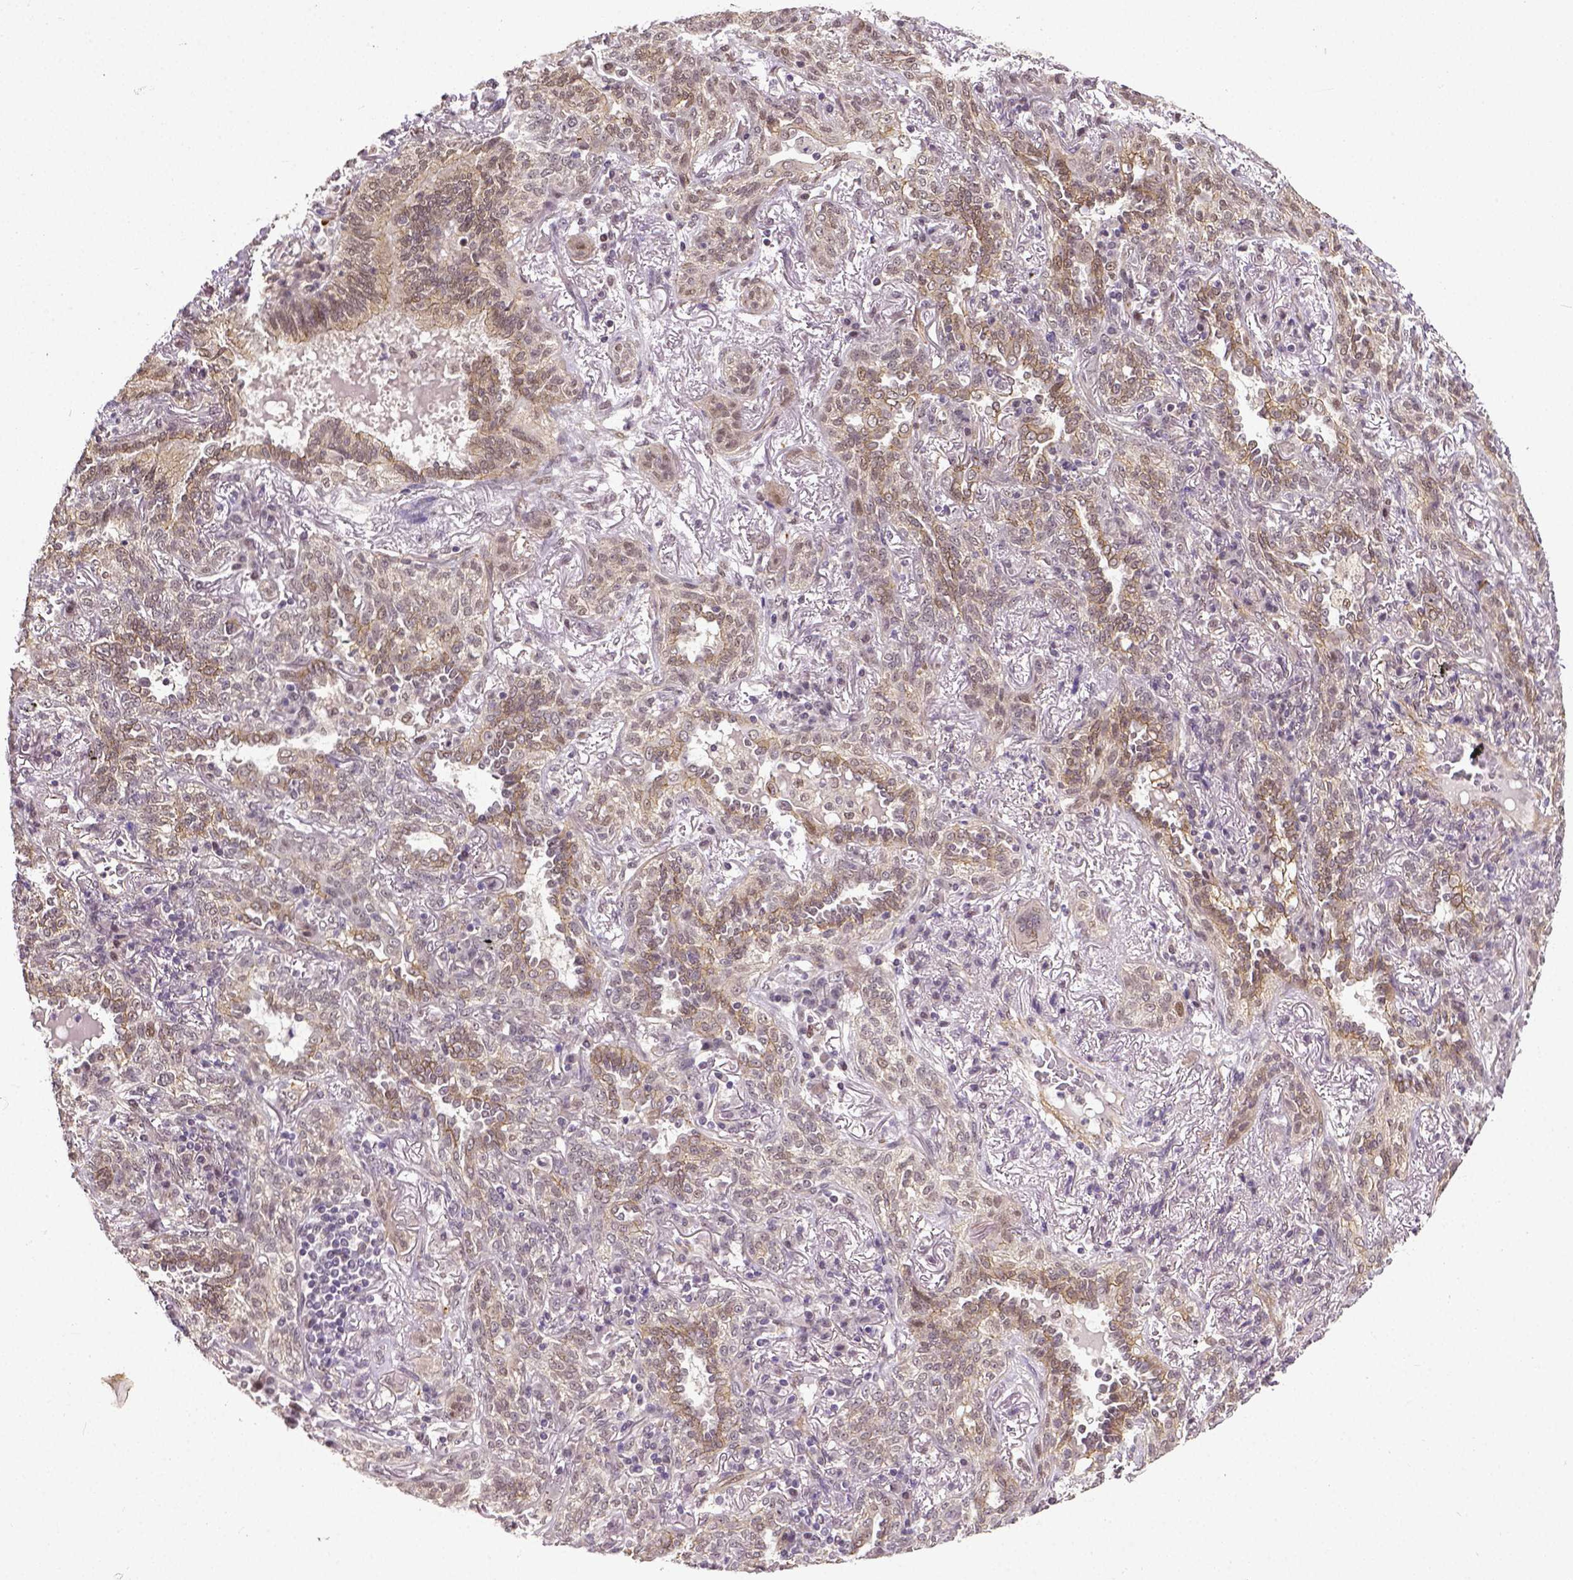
{"staining": {"intensity": "weak", "quantity": ">75%", "location": "cytoplasmic/membranous"}, "tissue": "lung cancer", "cell_type": "Tumor cells", "image_type": "cancer", "snomed": [{"axis": "morphology", "description": "Squamous cell carcinoma, NOS"}, {"axis": "topography", "description": "Lung"}], "caption": "IHC staining of squamous cell carcinoma (lung), which displays low levels of weak cytoplasmic/membranous staining in about >75% of tumor cells indicating weak cytoplasmic/membranous protein positivity. The staining was performed using DAB (3,3'-diaminobenzidine) (brown) for protein detection and nuclei were counterstained in hematoxylin (blue).", "gene": "DICER1", "patient": {"sex": "female", "age": 70}}